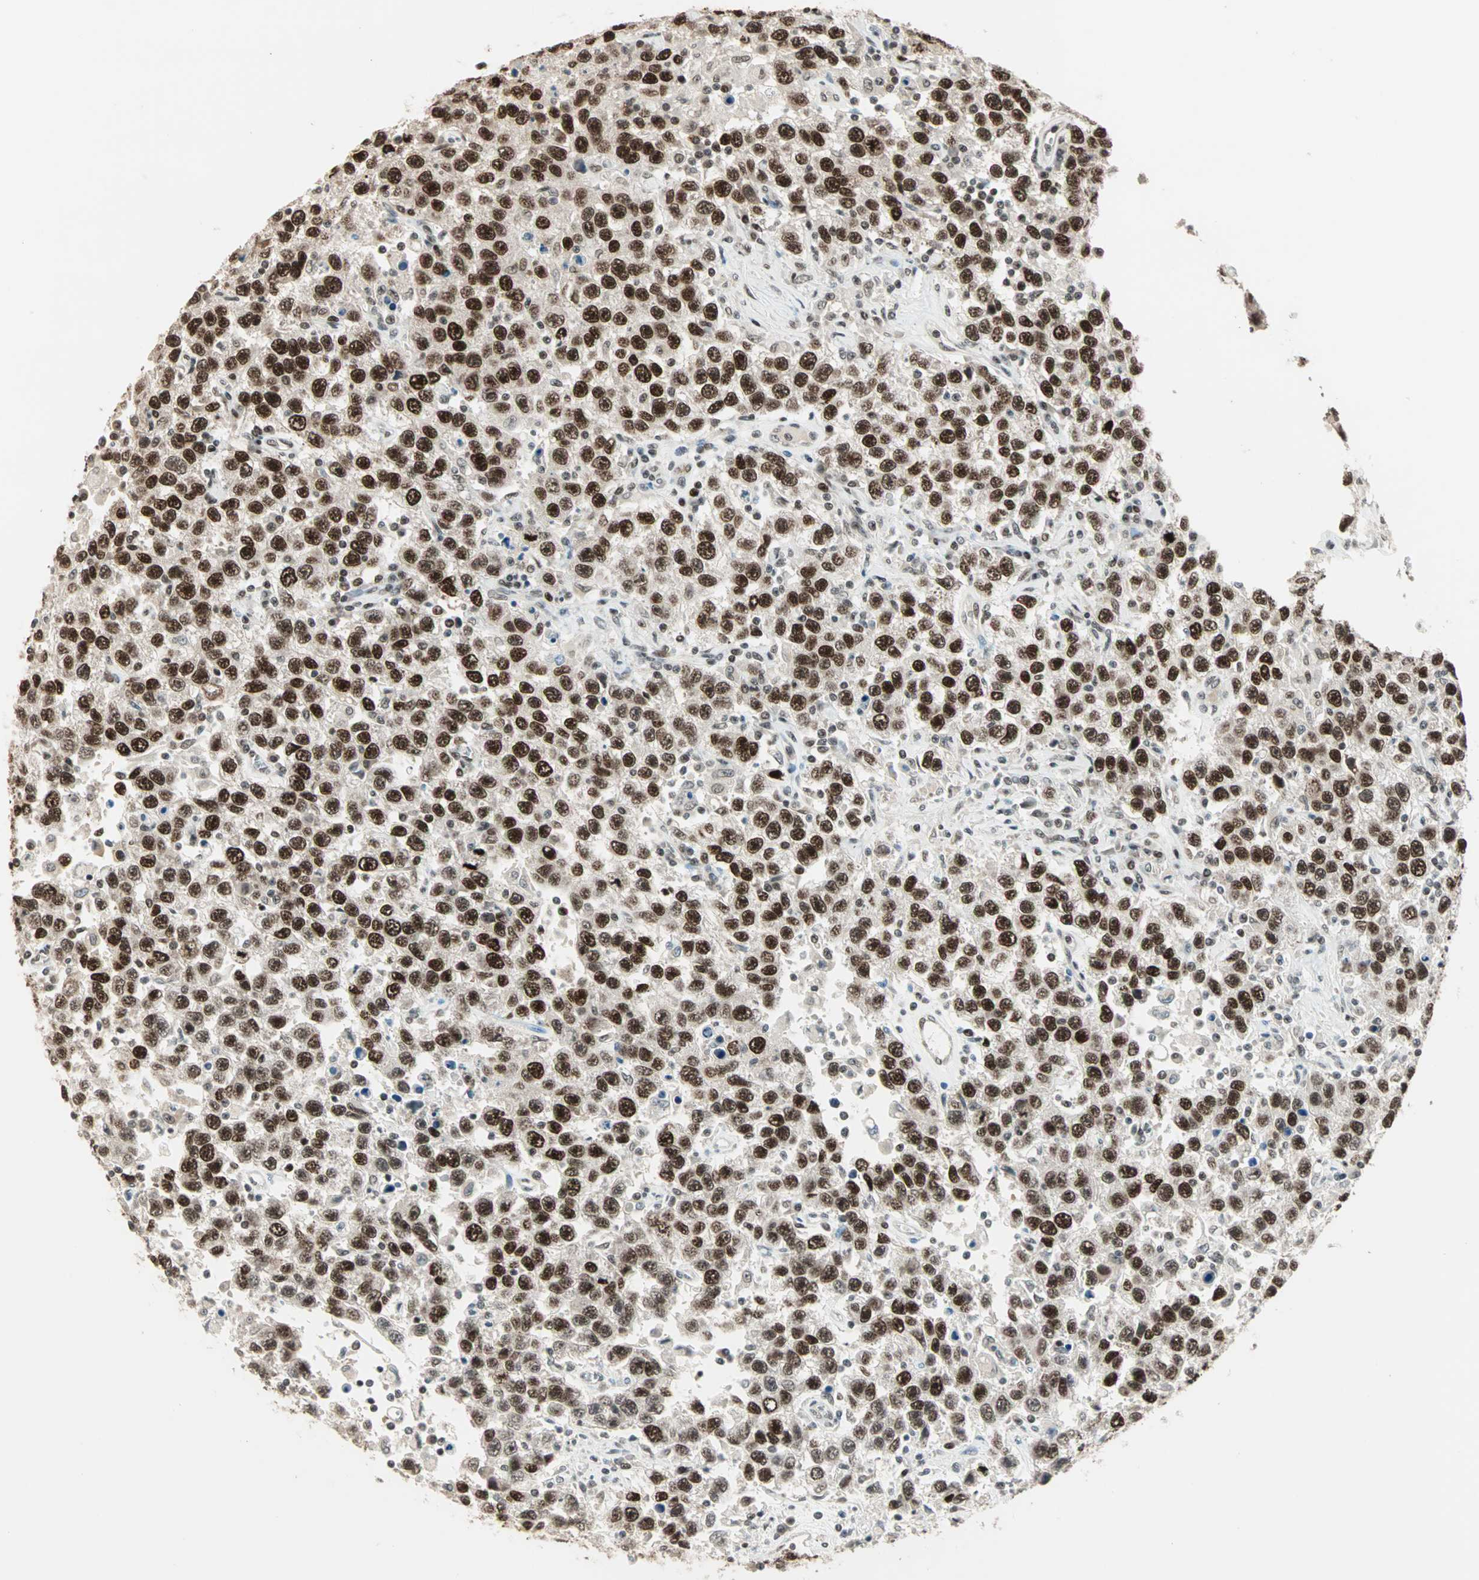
{"staining": {"intensity": "strong", "quantity": ">75%", "location": "nuclear"}, "tissue": "testis cancer", "cell_type": "Tumor cells", "image_type": "cancer", "snomed": [{"axis": "morphology", "description": "Seminoma, NOS"}, {"axis": "topography", "description": "Testis"}], "caption": "The immunohistochemical stain highlights strong nuclear positivity in tumor cells of seminoma (testis) tissue.", "gene": "MDC1", "patient": {"sex": "male", "age": 41}}